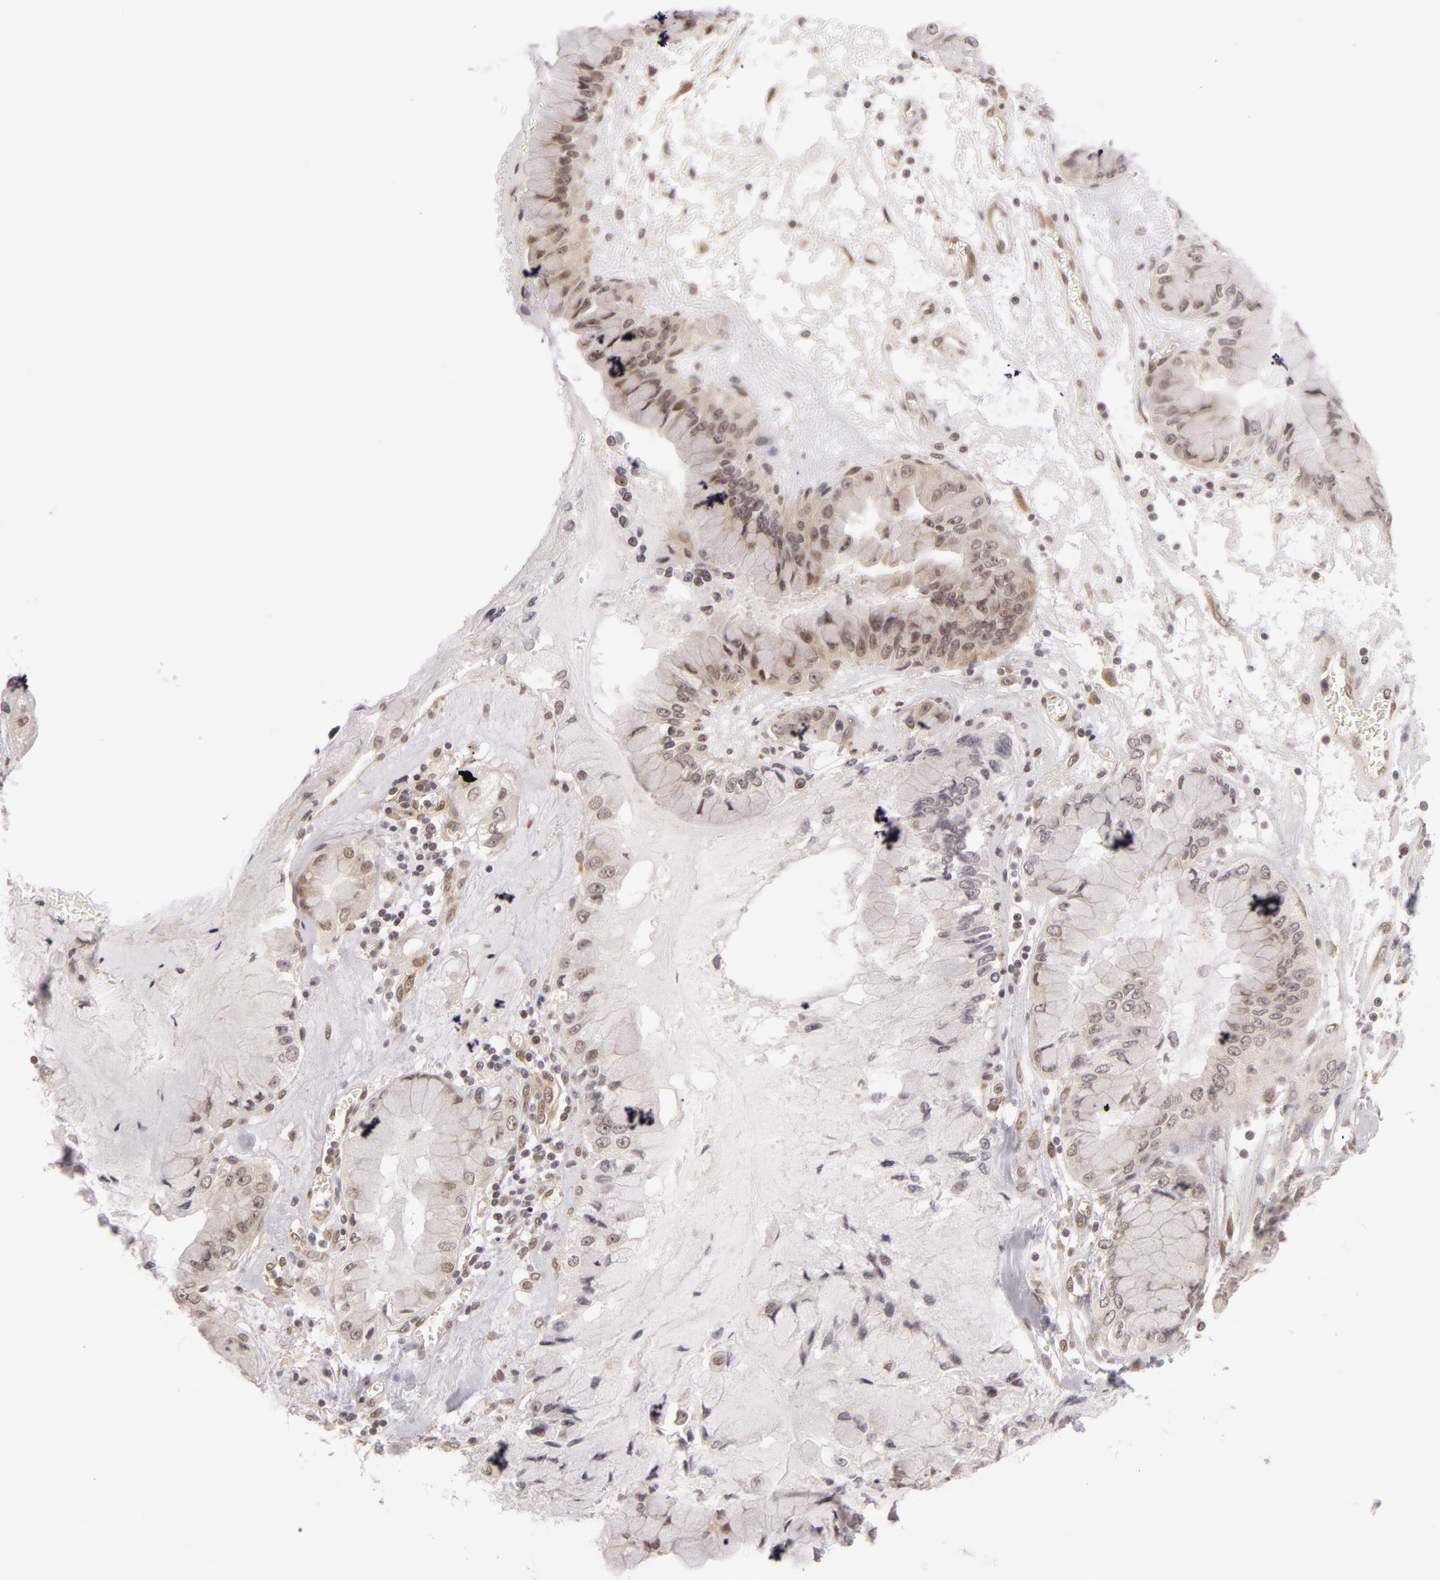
{"staining": {"intensity": "weak", "quantity": "<25%", "location": "nuclear"}, "tissue": "liver cancer", "cell_type": "Tumor cells", "image_type": "cancer", "snomed": [{"axis": "morphology", "description": "Cholangiocarcinoma"}, {"axis": "topography", "description": "Liver"}], "caption": "This is a photomicrograph of IHC staining of liver cancer (cholangiocarcinoma), which shows no staining in tumor cells.", "gene": "ZNF133", "patient": {"sex": "female", "age": 79}}